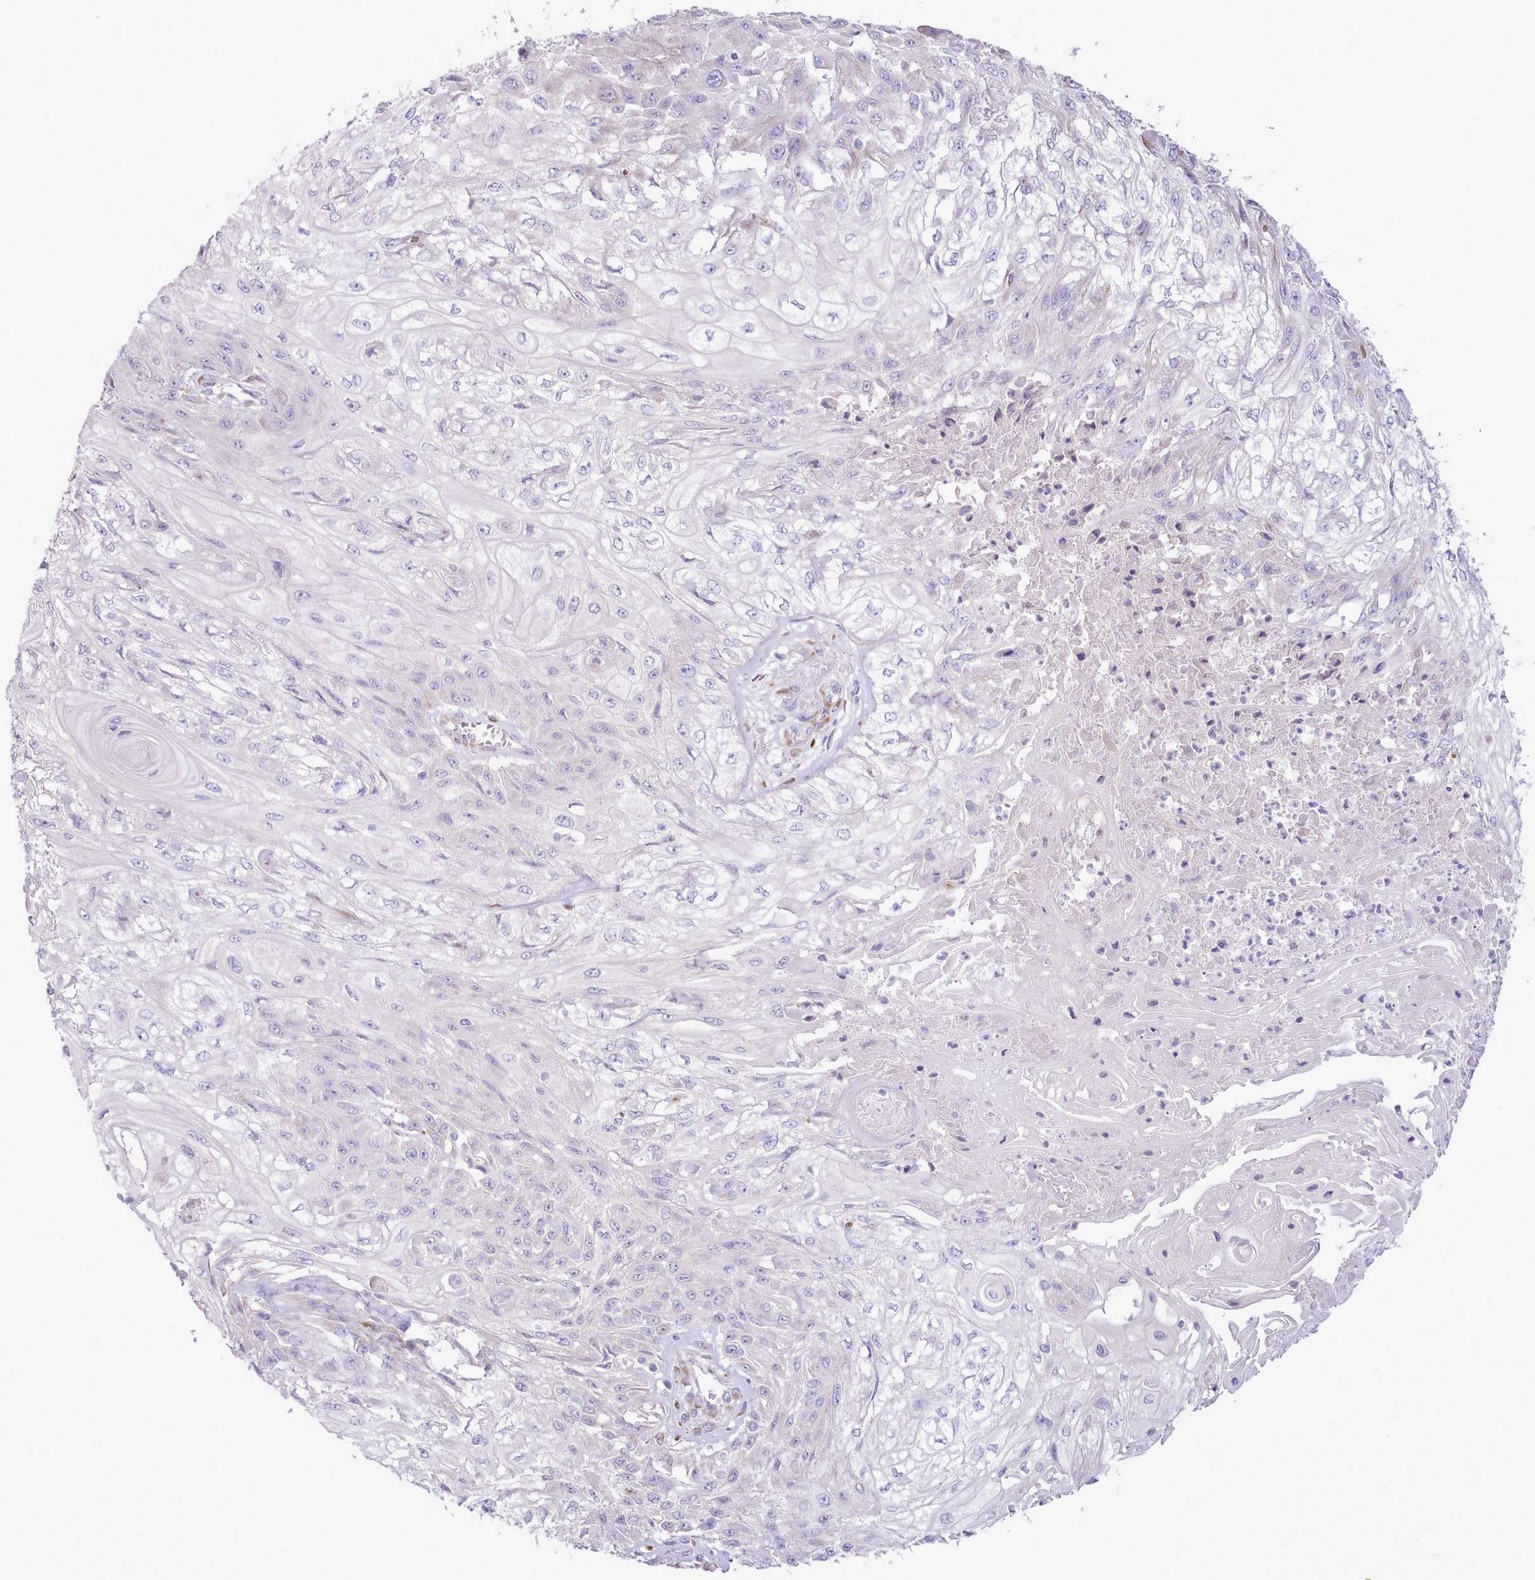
{"staining": {"intensity": "negative", "quantity": "none", "location": "none"}, "tissue": "skin cancer", "cell_type": "Tumor cells", "image_type": "cancer", "snomed": [{"axis": "morphology", "description": "Squamous cell carcinoma, NOS"}, {"axis": "morphology", "description": "Squamous cell carcinoma, metastatic, NOS"}, {"axis": "topography", "description": "Skin"}, {"axis": "topography", "description": "Lymph node"}], "caption": "An IHC micrograph of squamous cell carcinoma (skin) is shown. There is no staining in tumor cells of squamous cell carcinoma (skin).", "gene": "CCL1", "patient": {"sex": "male", "age": 75}}